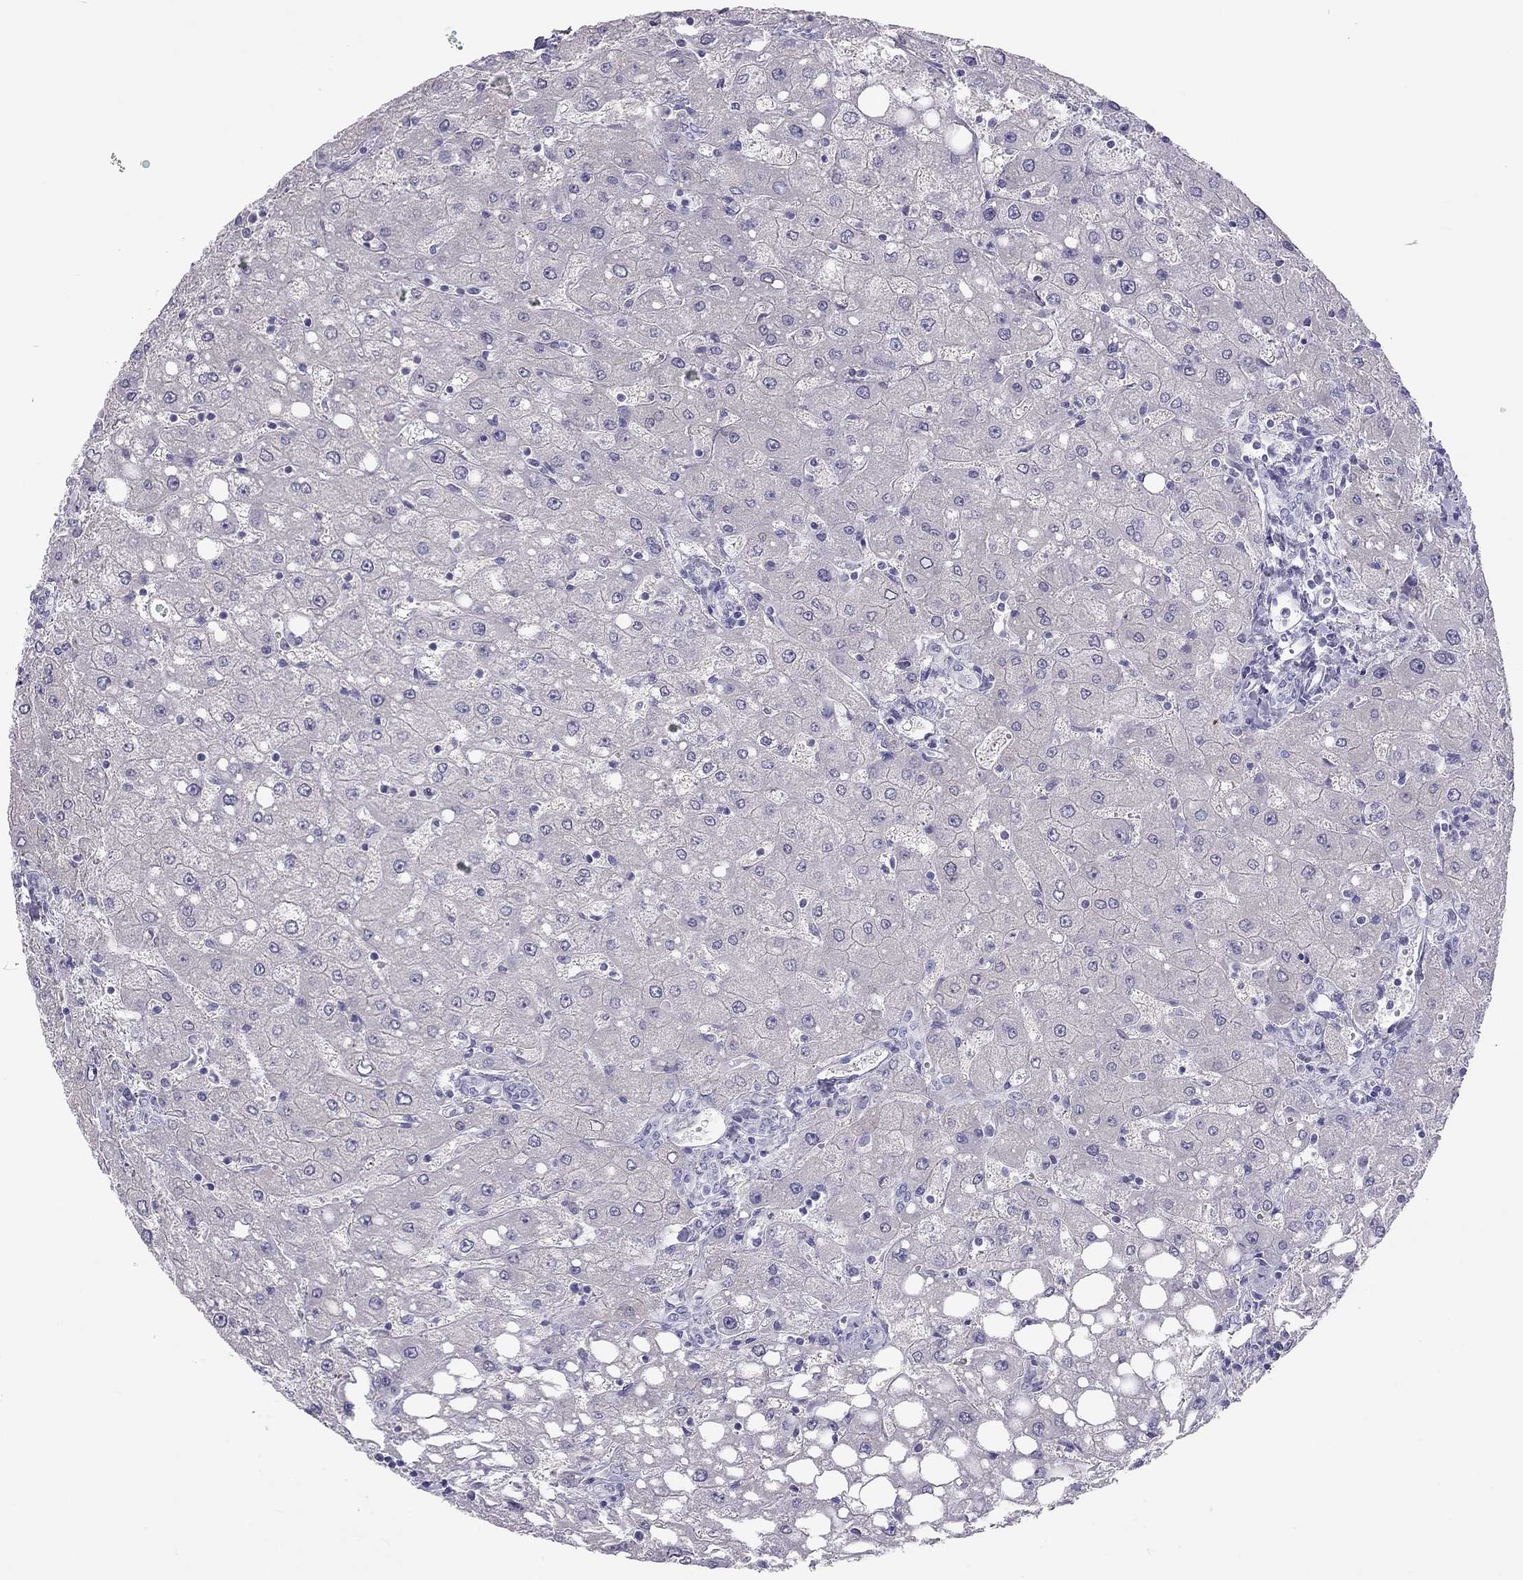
{"staining": {"intensity": "negative", "quantity": "none", "location": "none"}, "tissue": "liver", "cell_type": "Cholangiocytes", "image_type": "normal", "snomed": [{"axis": "morphology", "description": "Normal tissue, NOS"}, {"axis": "topography", "description": "Liver"}], "caption": "The image displays no significant staining in cholangiocytes of liver.", "gene": "KLRG1", "patient": {"sex": "female", "age": 53}}